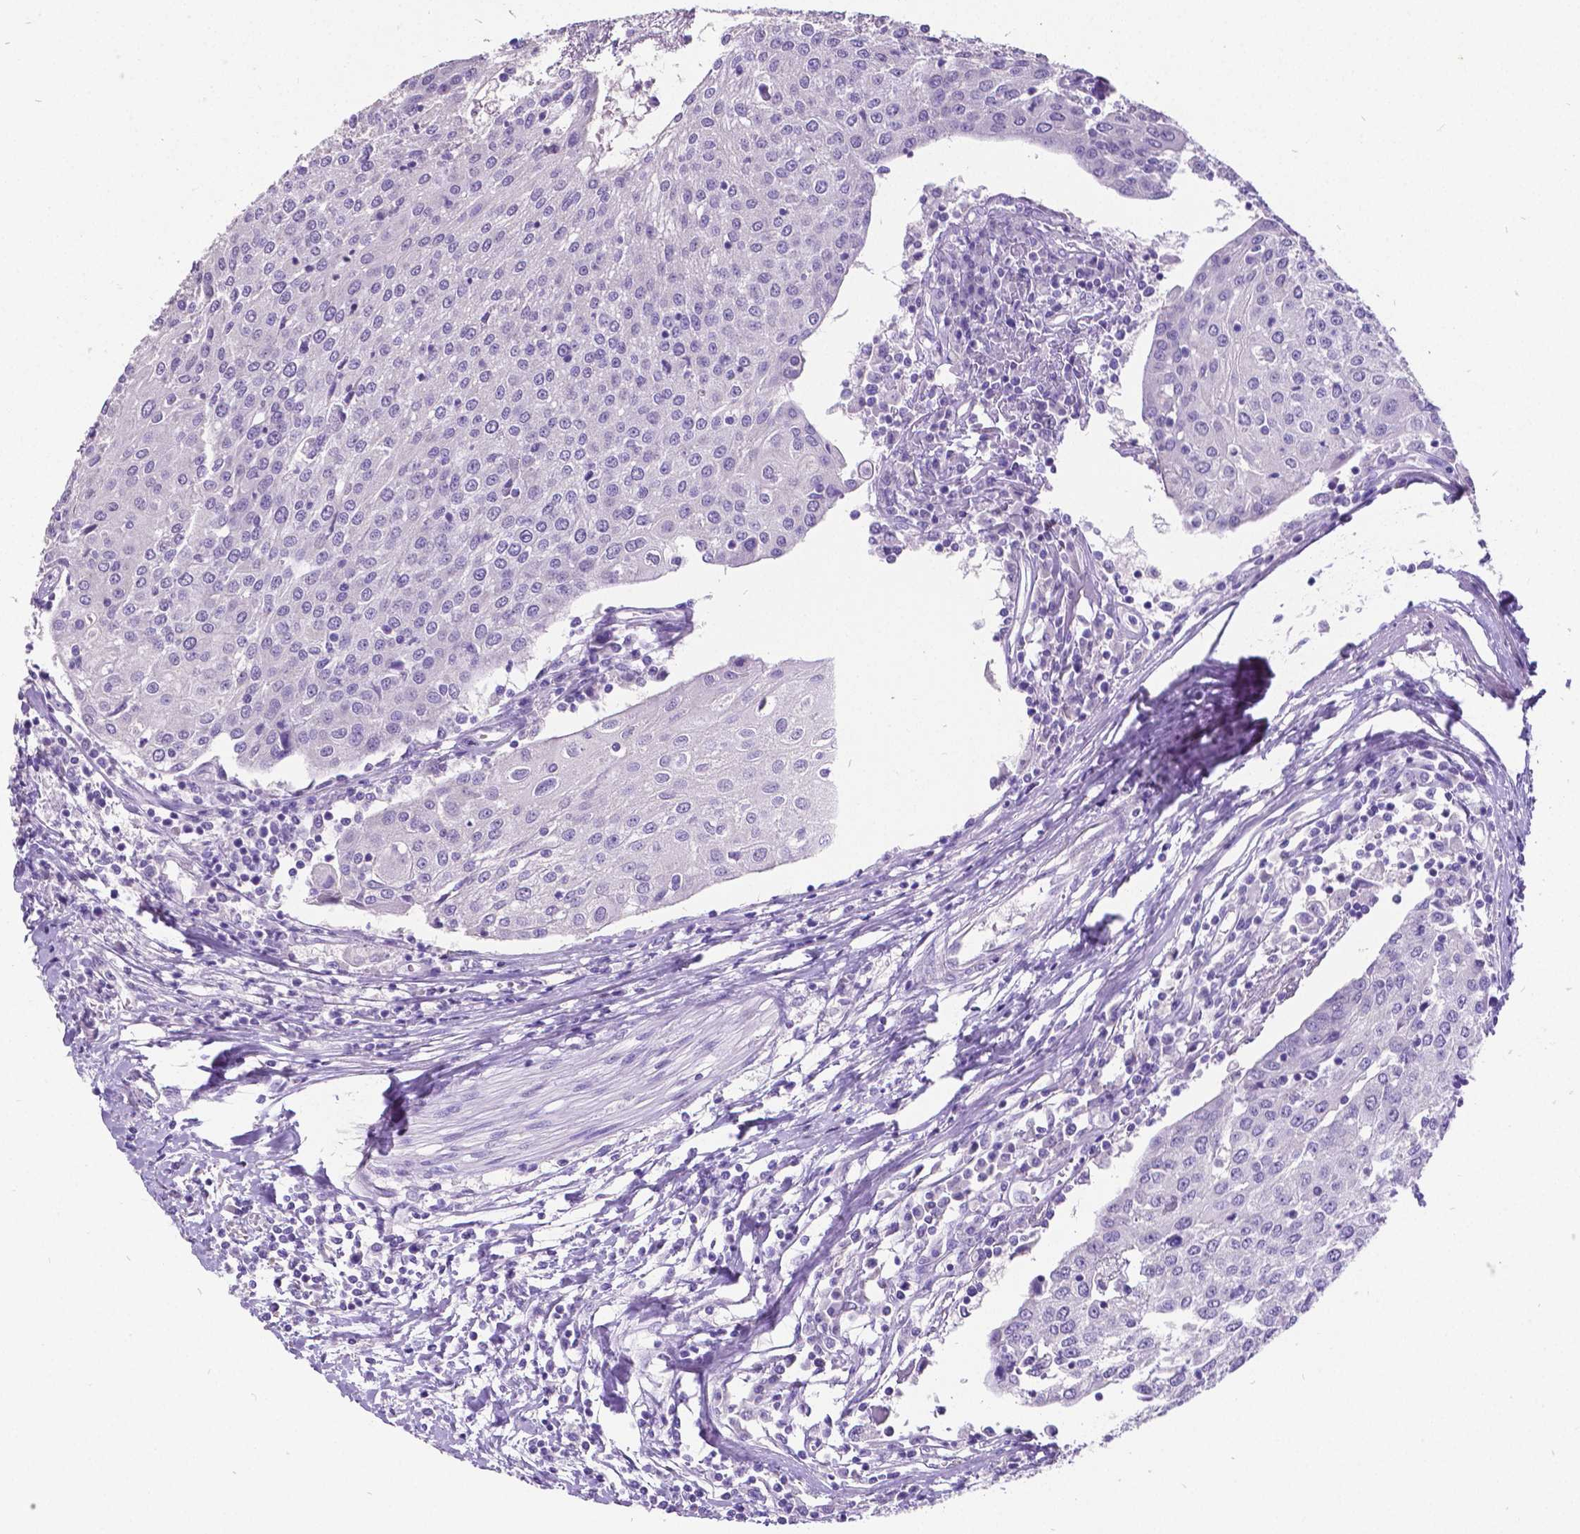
{"staining": {"intensity": "negative", "quantity": "none", "location": "none"}, "tissue": "urothelial cancer", "cell_type": "Tumor cells", "image_type": "cancer", "snomed": [{"axis": "morphology", "description": "Urothelial carcinoma, High grade"}, {"axis": "topography", "description": "Urinary bladder"}], "caption": "The histopathology image reveals no significant expression in tumor cells of urothelial carcinoma (high-grade).", "gene": "SATB2", "patient": {"sex": "female", "age": 85}}